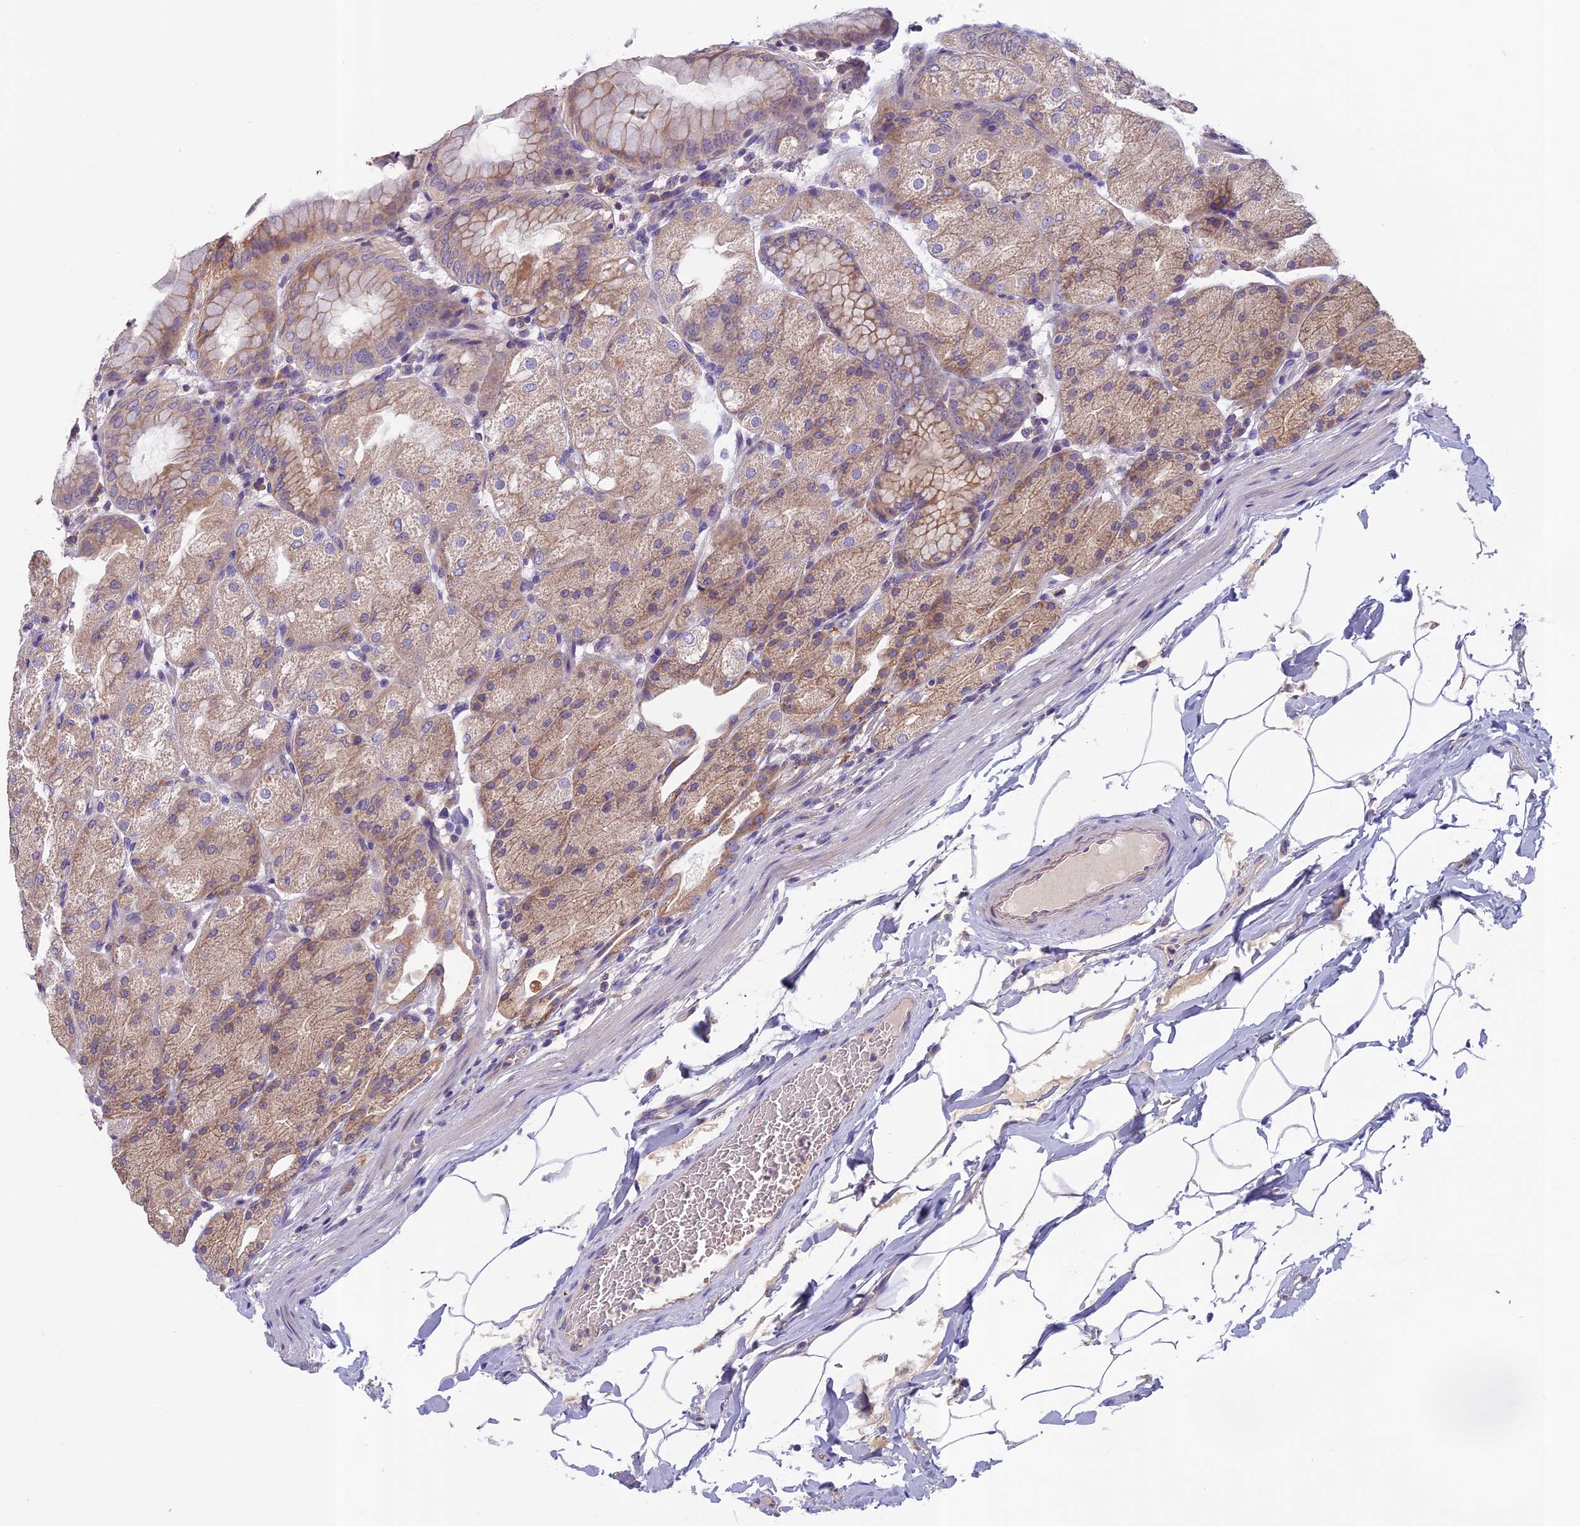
{"staining": {"intensity": "moderate", "quantity": ">75%", "location": "cytoplasmic/membranous"}, "tissue": "stomach", "cell_type": "Glandular cells", "image_type": "normal", "snomed": [{"axis": "morphology", "description": "Normal tissue, NOS"}, {"axis": "topography", "description": "Stomach, upper"}, {"axis": "topography", "description": "Stomach, lower"}], "caption": "A histopathology image of human stomach stained for a protein reveals moderate cytoplasmic/membranous brown staining in glandular cells.", "gene": "SEMA7A", "patient": {"sex": "male", "age": 62}}